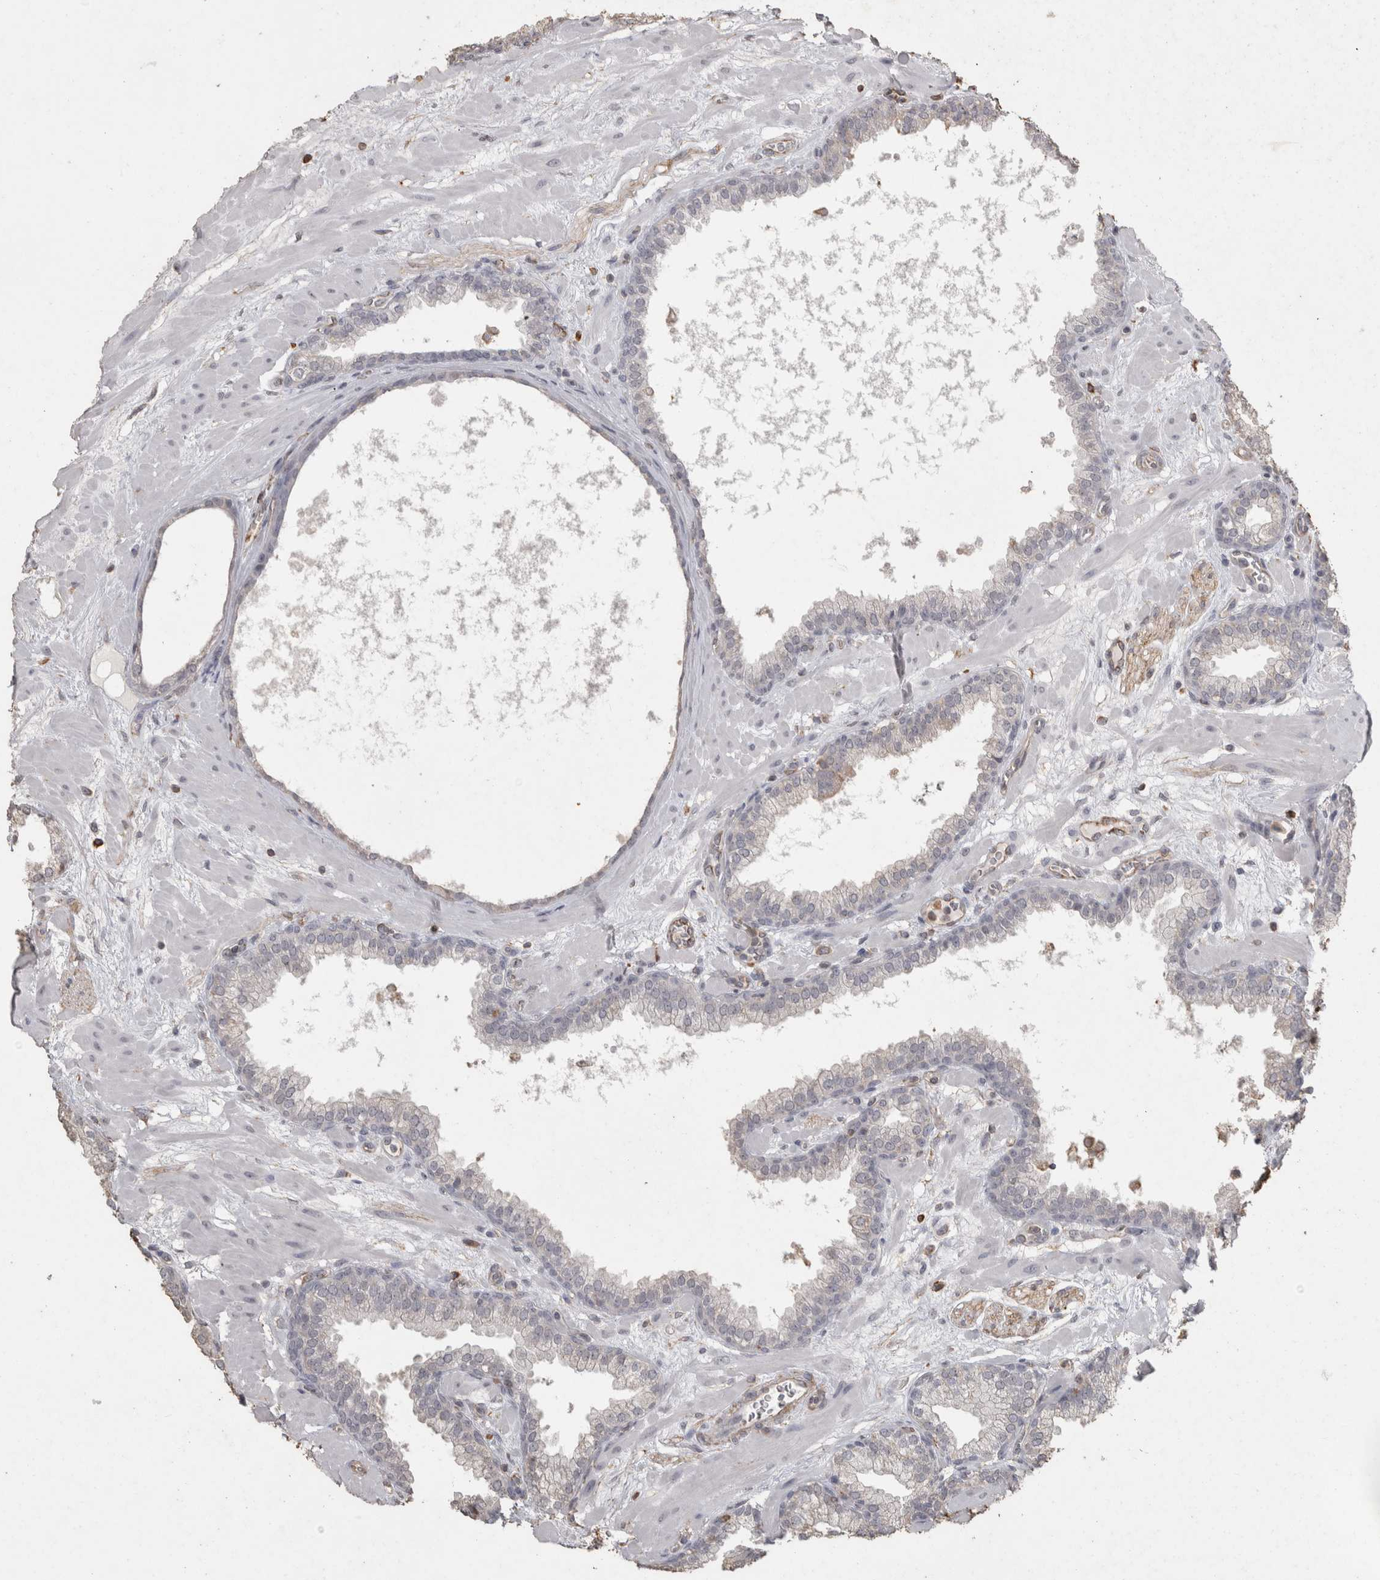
{"staining": {"intensity": "weak", "quantity": "25%-75%", "location": "cytoplasmic/membranous"}, "tissue": "prostate", "cell_type": "Glandular cells", "image_type": "normal", "snomed": [{"axis": "morphology", "description": "Normal tissue, NOS"}, {"axis": "morphology", "description": "Urothelial carcinoma, Low grade"}, {"axis": "topography", "description": "Urinary bladder"}, {"axis": "topography", "description": "Prostate"}], "caption": "A micrograph of prostate stained for a protein exhibits weak cytoplasmic/membranous brown staining in glandular cells. The staining is performed using DAB brown chromogen to label protein expression. The nuclei are counter-stained blue using hematoxylin.", "gene": "REPS2", "patient": {"sex": "male", "age": 60}}